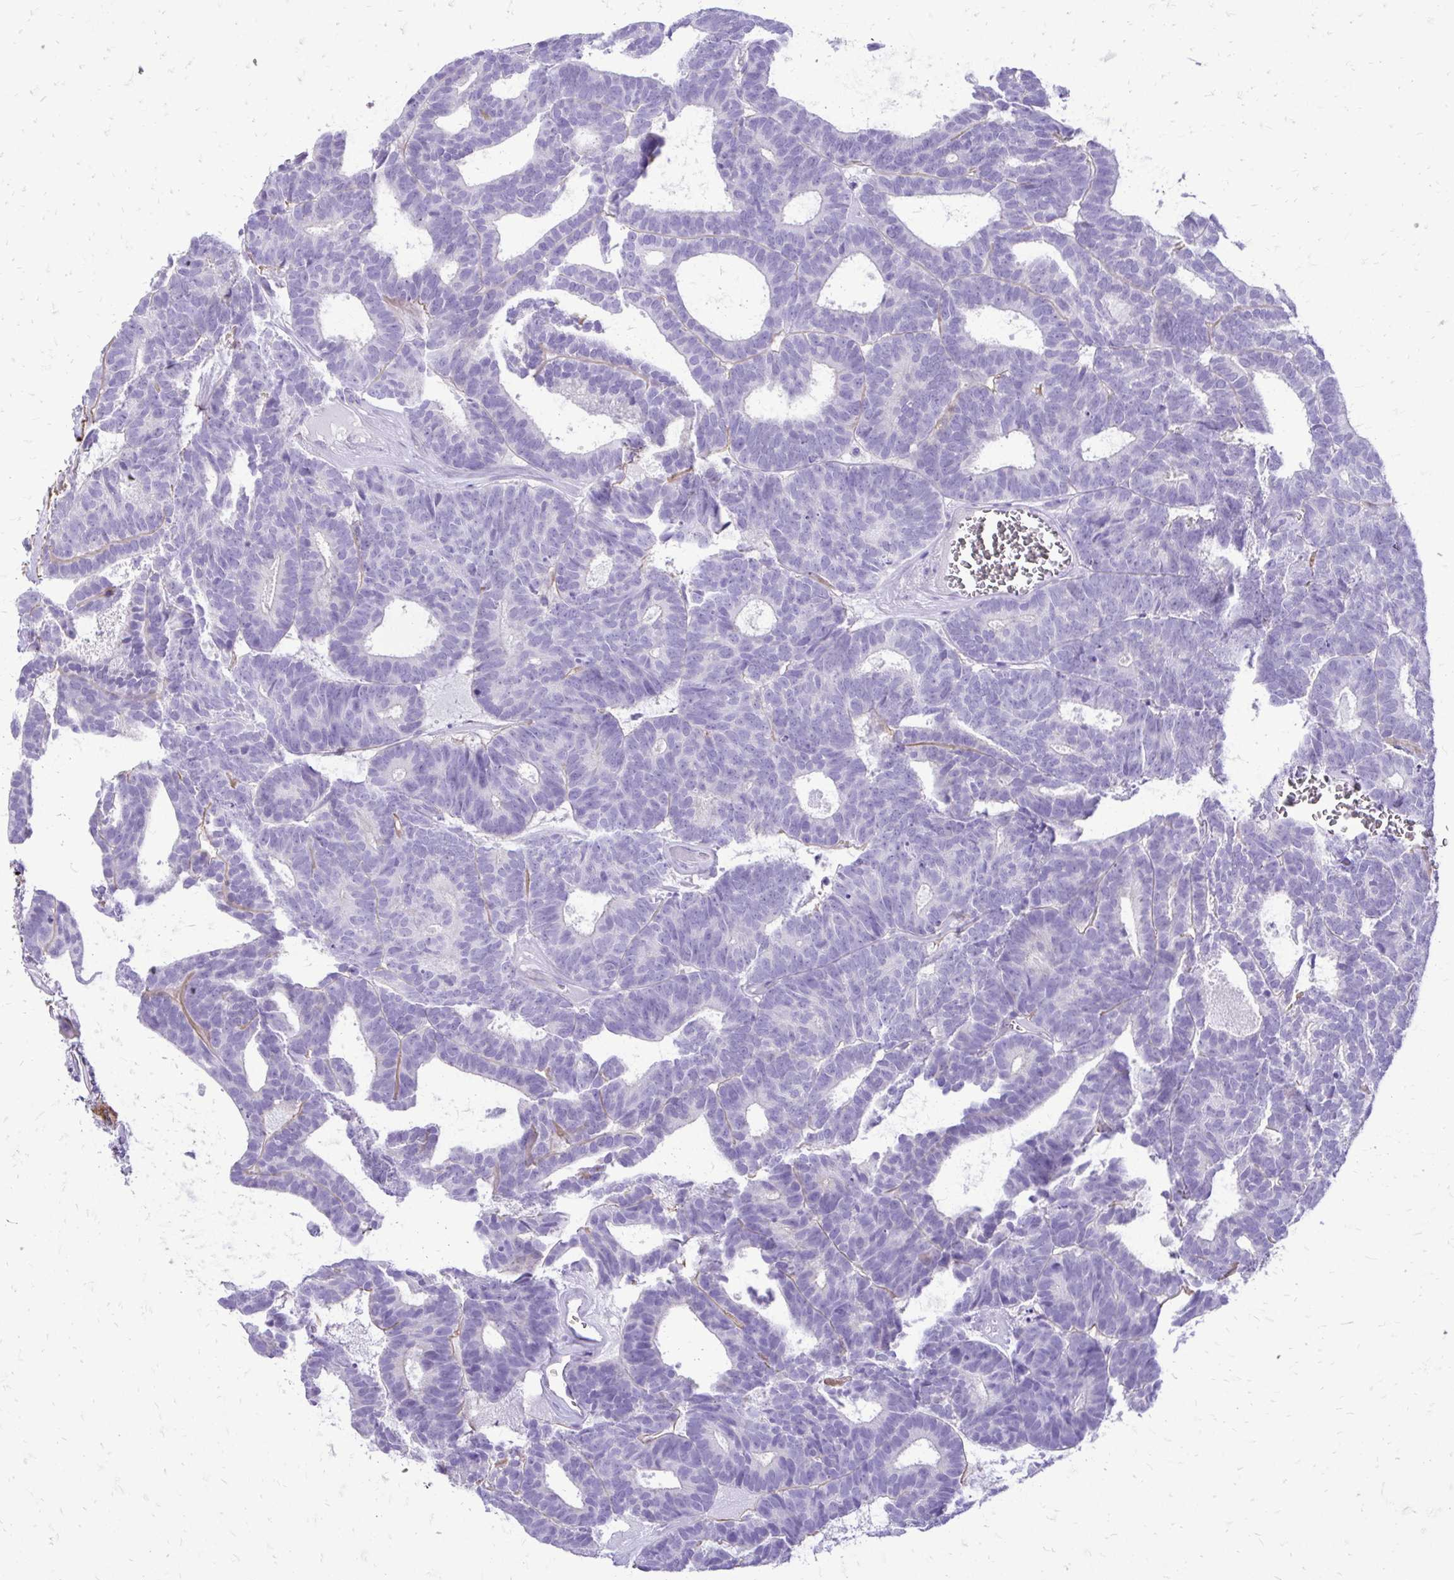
{"staining": {"intensity": "negative", "quantity": "none", "location": "none"}, "tissue": "head and neck cancer", "cell_type": "Tumor cells", "image_type": "cancer", "snomed": [{"axis": "morphology", "description": "Adenocarcinoma, NOS"}, {"axis": "topography", "description": "Head-Neck"}], "caption": "Protein analysis of adenocarcinoma (head and neck) shows no significant expression in tumor cells.", "gene": "PELI3", "patient": {"sex": "female", "age": 81}}